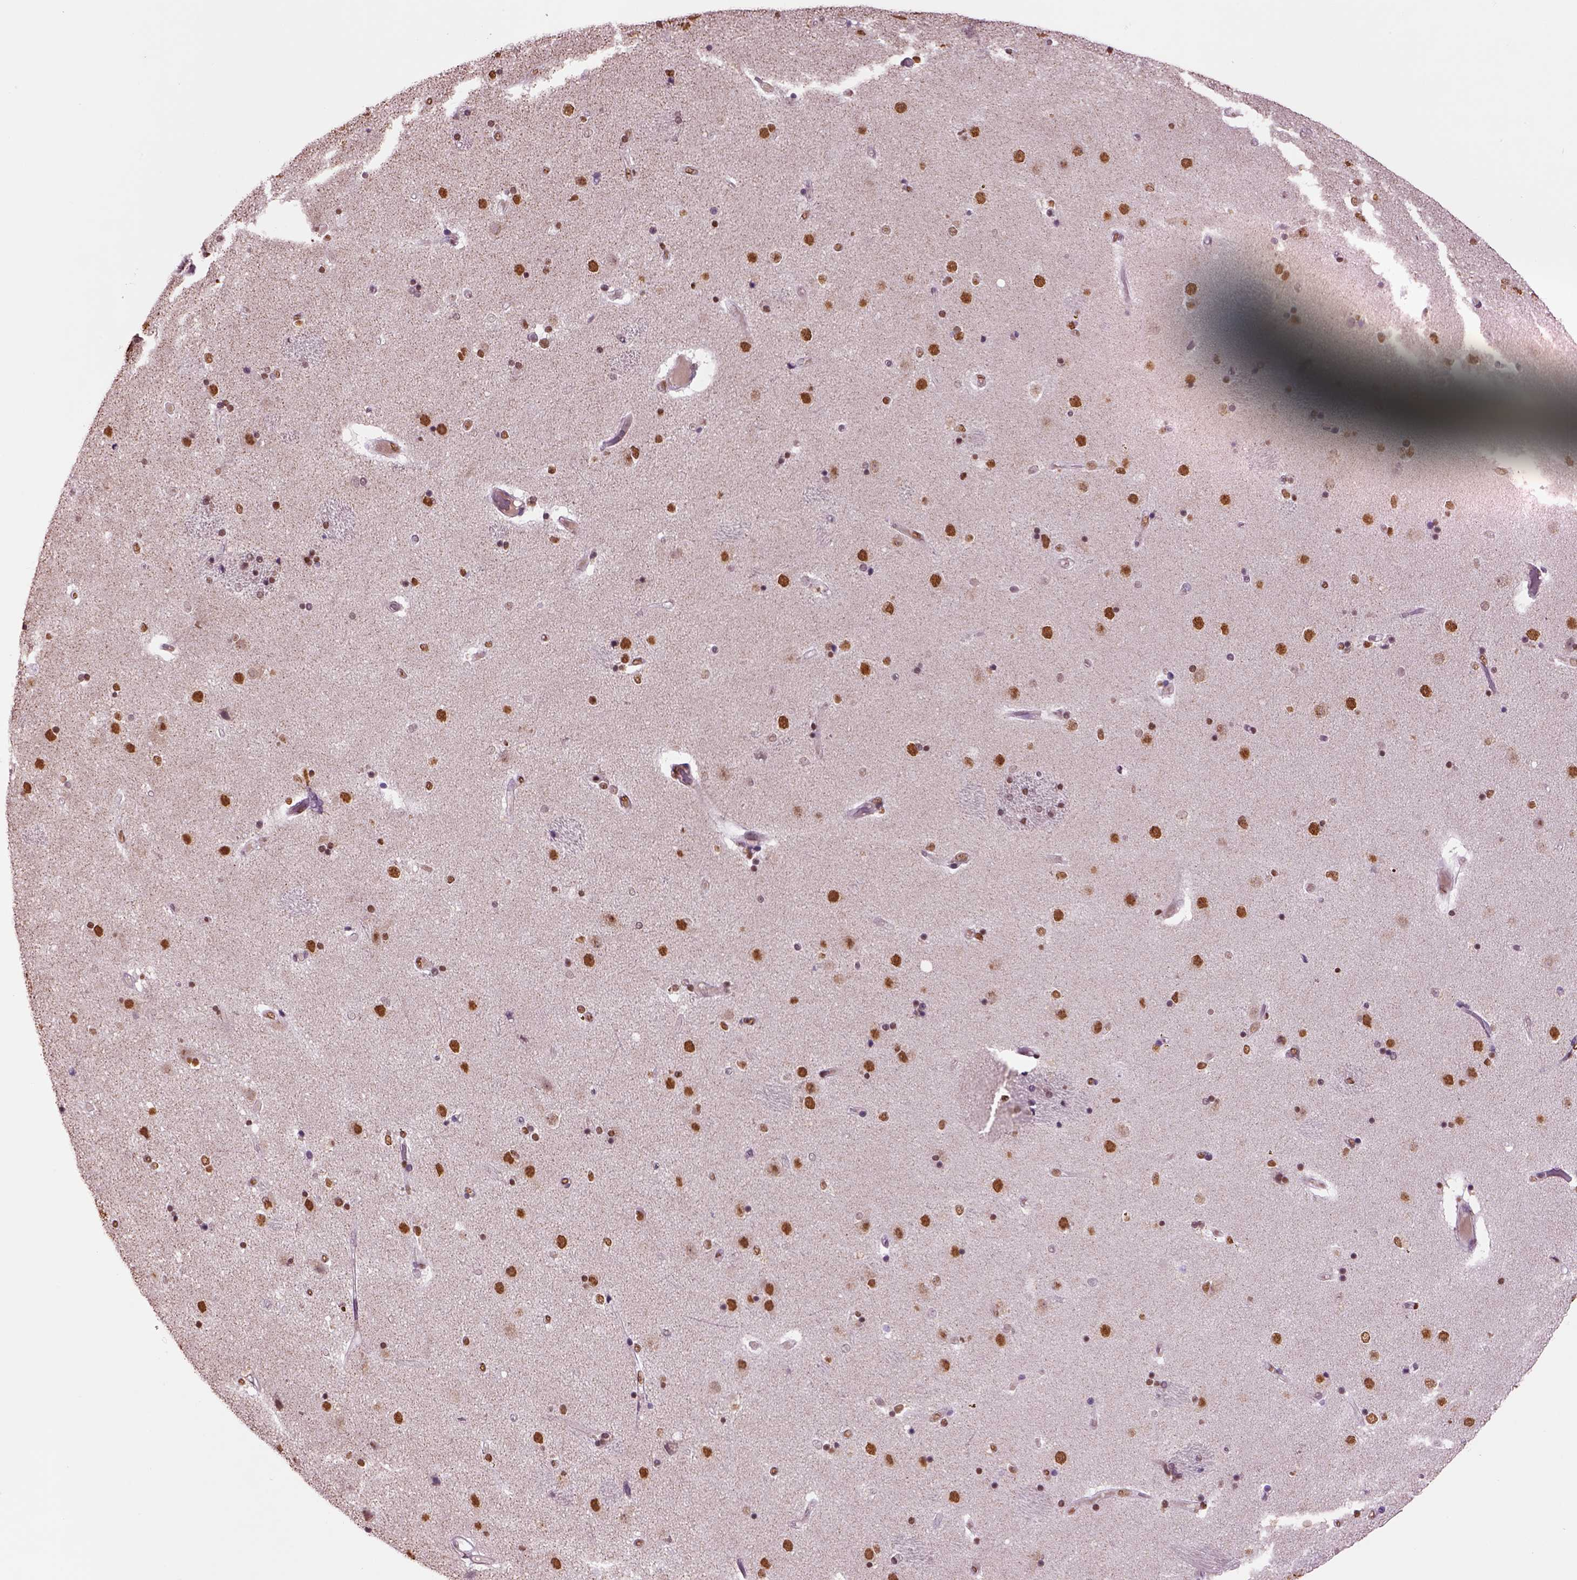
{"staining": {"intensity": "moderate", "quantity": ">75%", "location": "nuclear"}, "tissue": "caudate", "cell_type": "Glial cells", "image_type": "normal", "snomed": [{"axis": "morphology", "description": "Normal tissue, NOS"}, {"axis": "topography", "description": "Lateral ventricle wall"}], "caption": "Protein staining by immunohistochemistry (IHC) displays moderate nuclear positivity in about >75% of glial cells in unremarkable caudate. (DAB (3,3'-diaminobenzidine) IHC with brightfield microscopy, high magnification).", "gene": "DDX3X", "patient": {"sex": "female", "age": 71}}